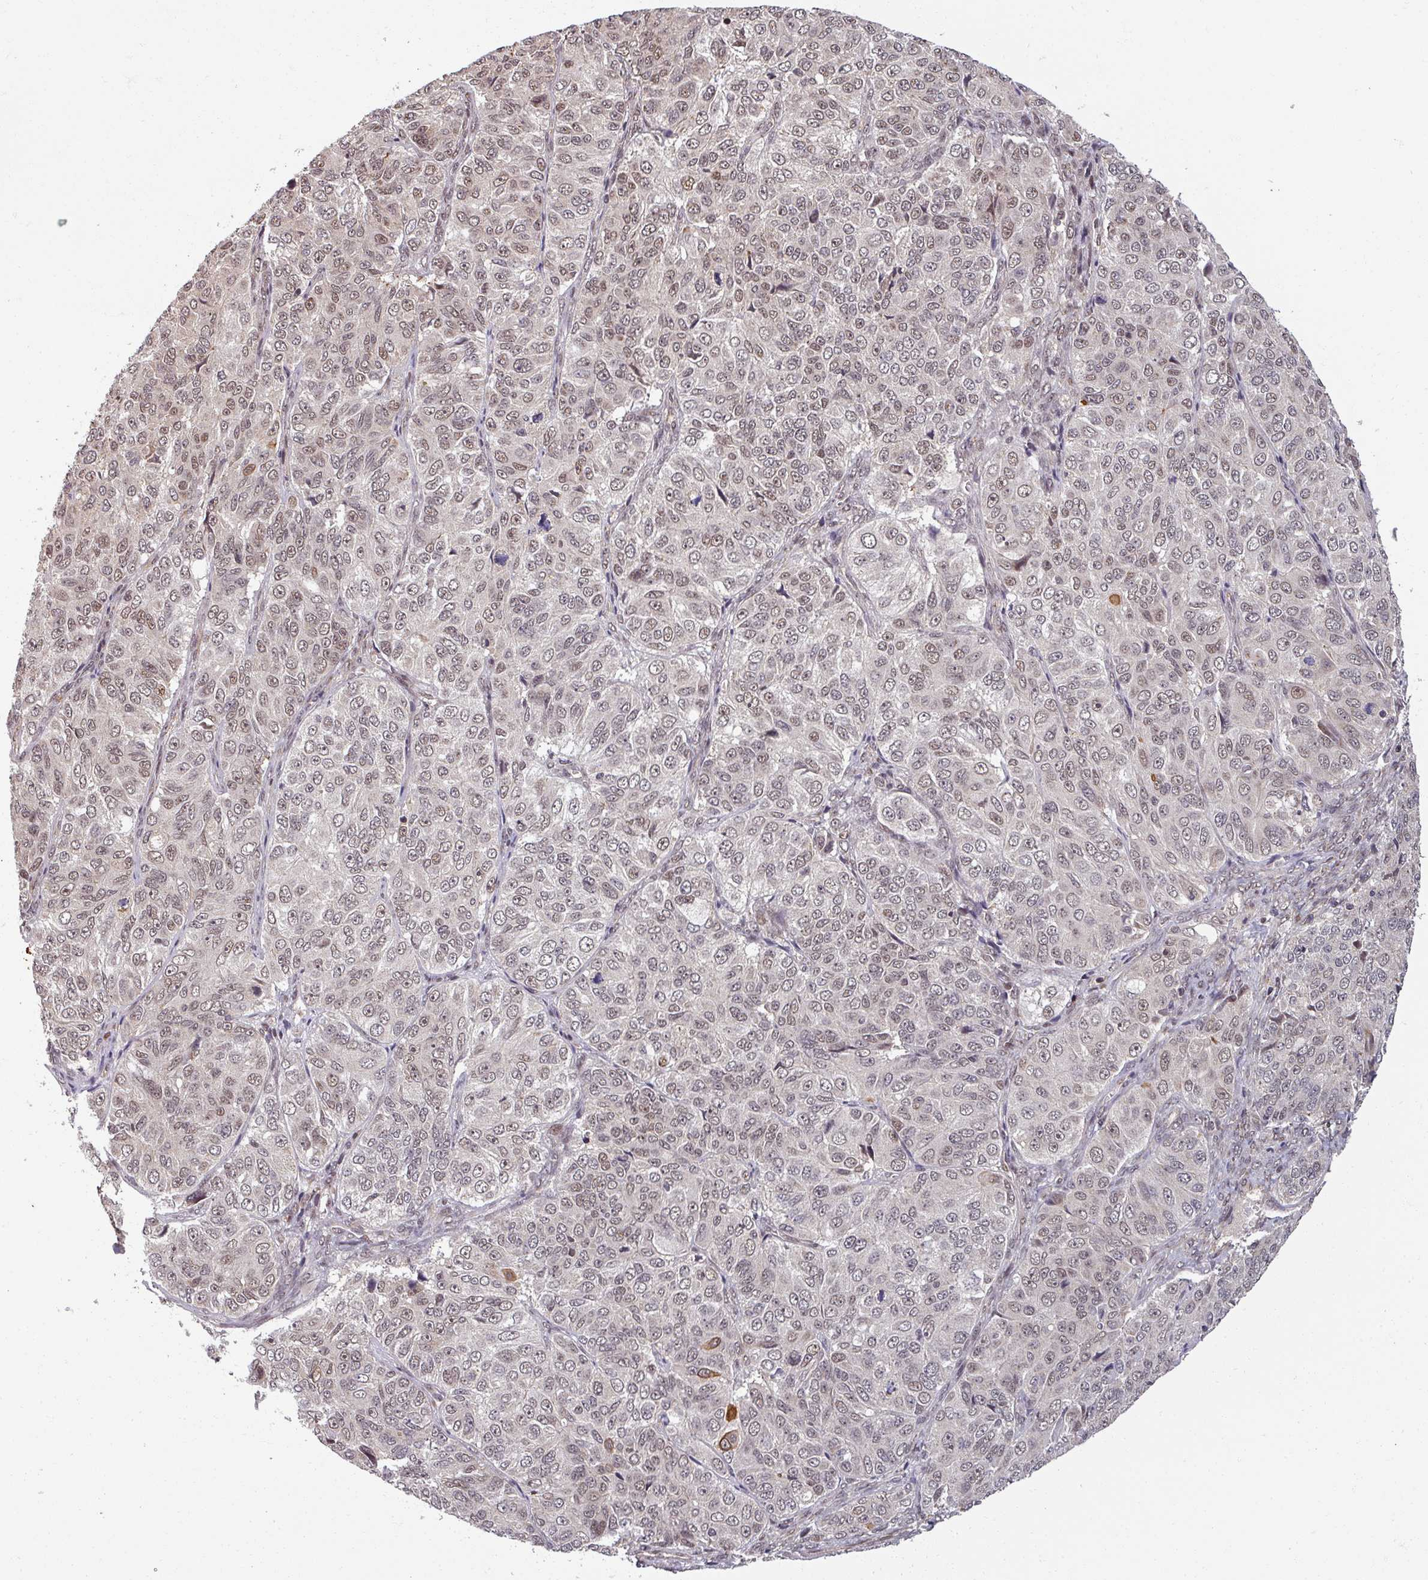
{"staining": {"intensity": "weak", "quantity": ">75%", "location": "nuclear"}, "tissue": "ovarian cancer", "cell_type": "Tumor cells", "image_type": "cancer", "snomed": [{"axis": "morphology", "description": "Carcinoma, endometroid"}, {"axis": "topography", "description": "Ovary"}], "caption": "Weak nuclear protein expression is present in approximately >75% of tumor cells in ovarian cancer.", "gene": "SWI5", "patient": {"sex": "female", "age": 51}}